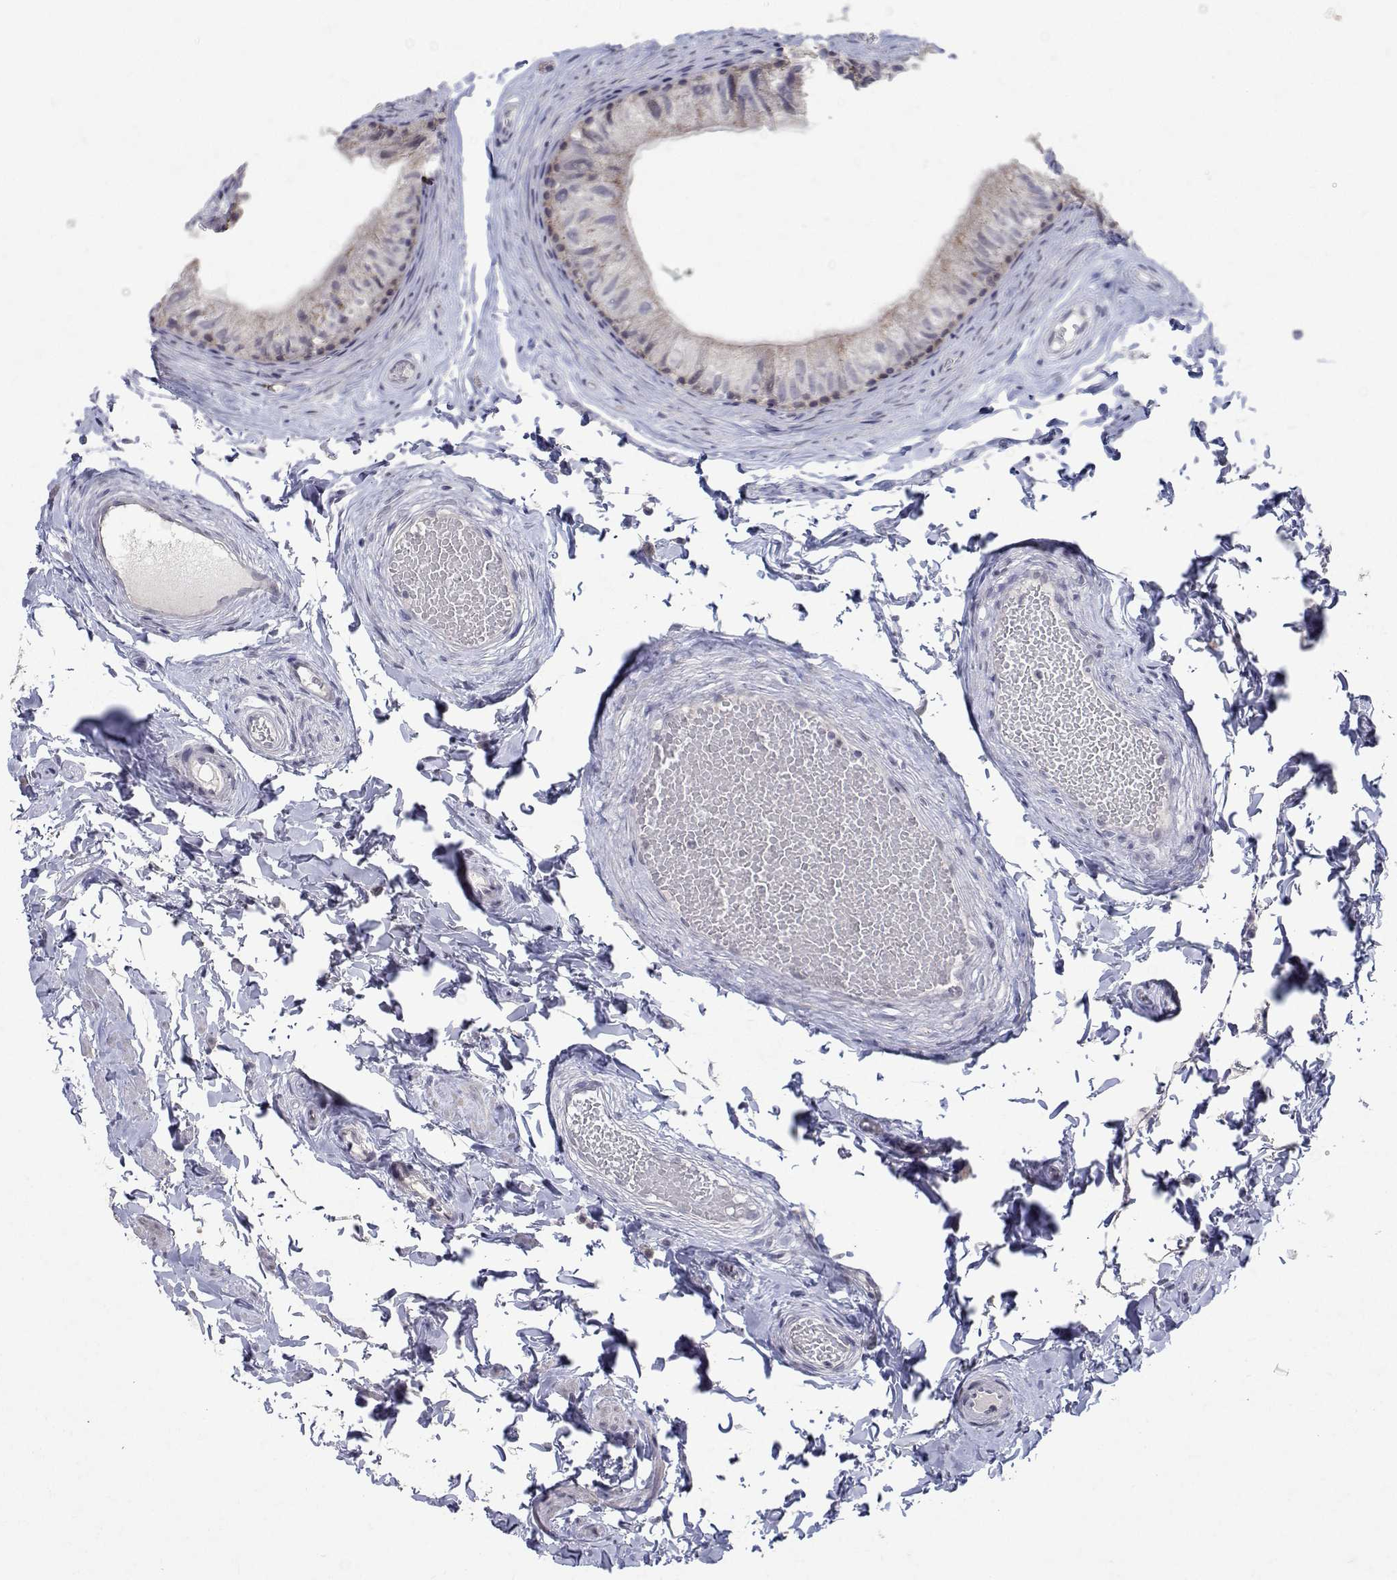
{"staining": {"intensity": "negative", "quantity": "none", "location": "none"}, "tissue": "epididymis", "cell_type": "Glandular cells", "image_type": "normal", "snomed": [{"axis": "morphology", "description": "Normal tissue, NOS"}, {"axis": "topography", "description": "Epididymis"}], "caption": "Human epididymis stained for a protein using immunohistochemistry displays no positivity in glandular cells.", "gene": "RBPJL", "patient": {"sex": "male", "age": 45}}